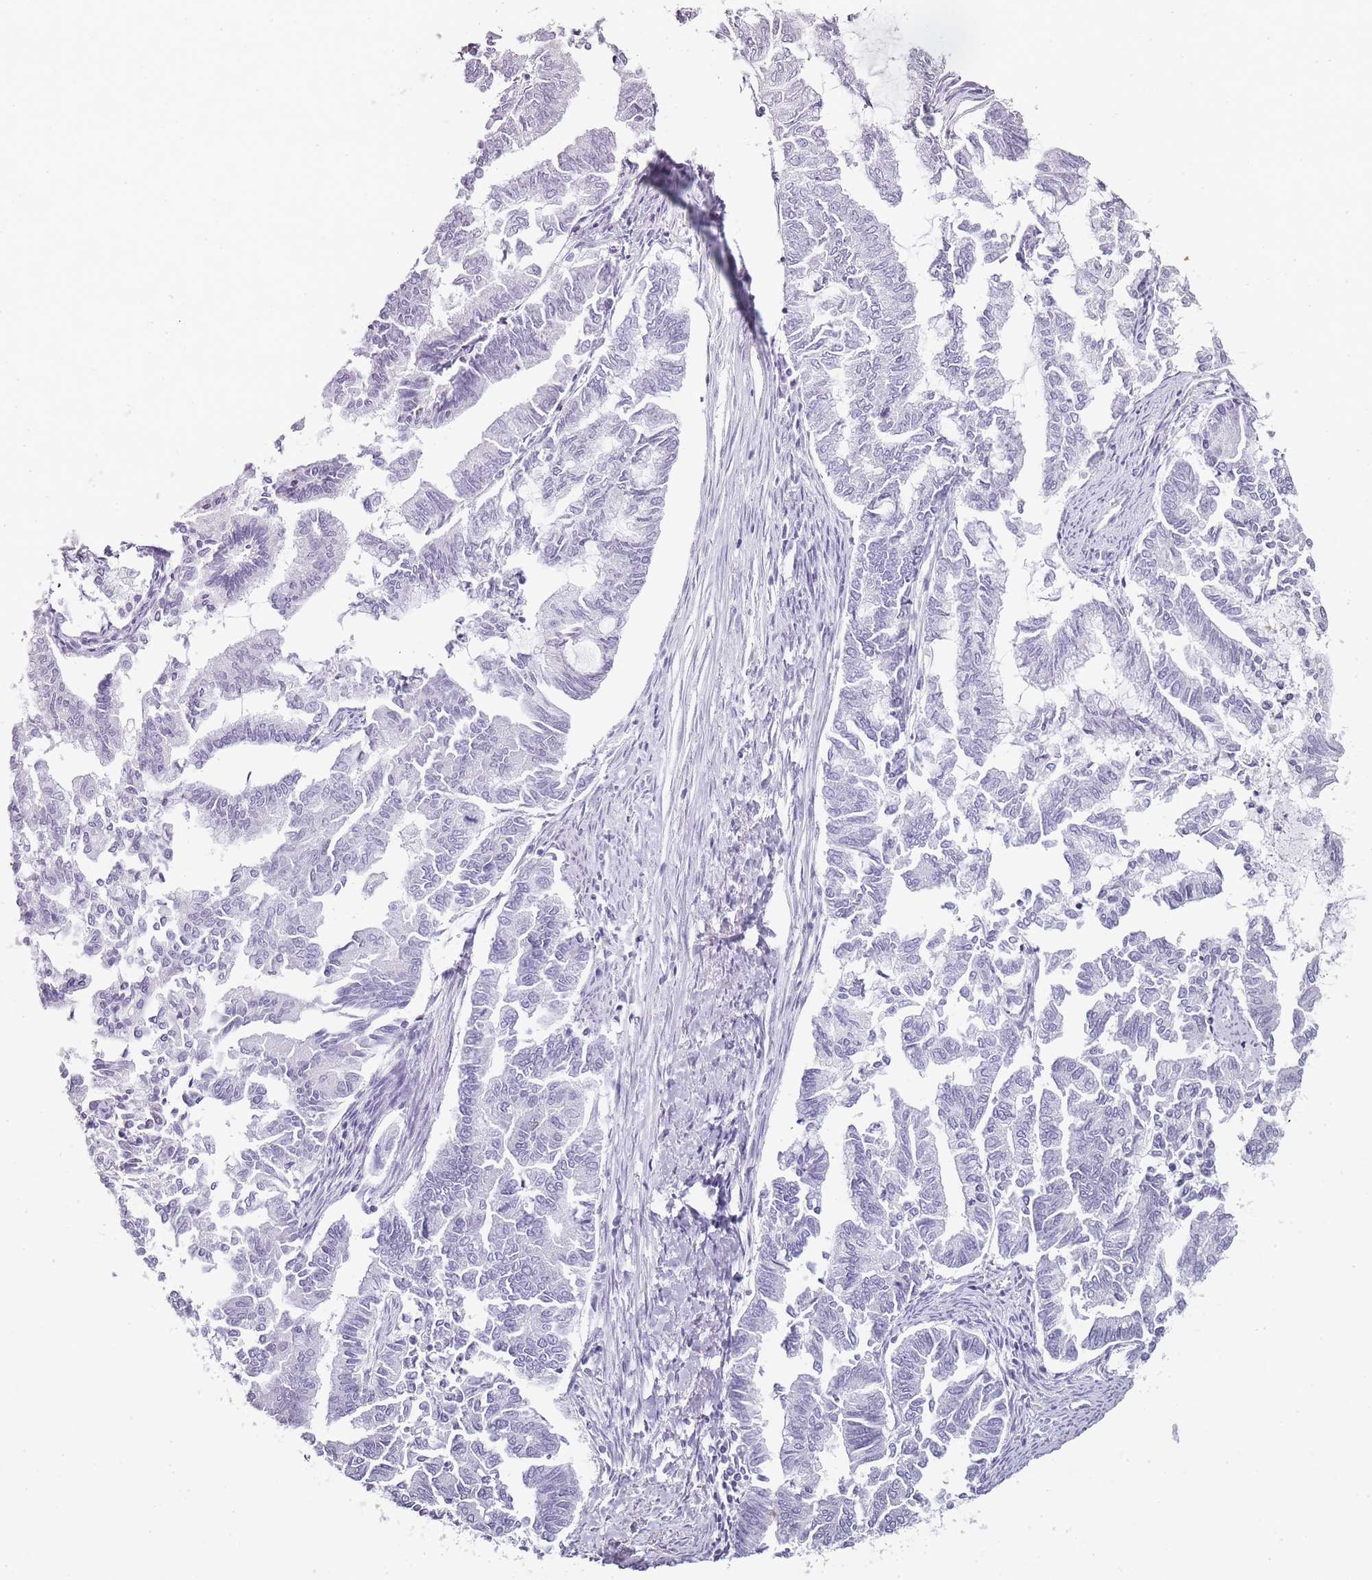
{"staining": {"intensity": "negative", "quantity": "none", "location": "none"}, "tissue": "endometrial cancer", "cell_type": "Tumor cells", "image_type": "cancer", "snomed": [{"axis": "morphology", "description": "Adenocarcinoma, NOS"}, {"axis": "topography", "description": "Endometrium"}], "caption": "The IHC photomicrograph has no significant staining in tumor cells of endometrial adenocarcinoma tissue.", "gene": "JAKMIP1", "patient": {"sex": "female", "age": 79}}